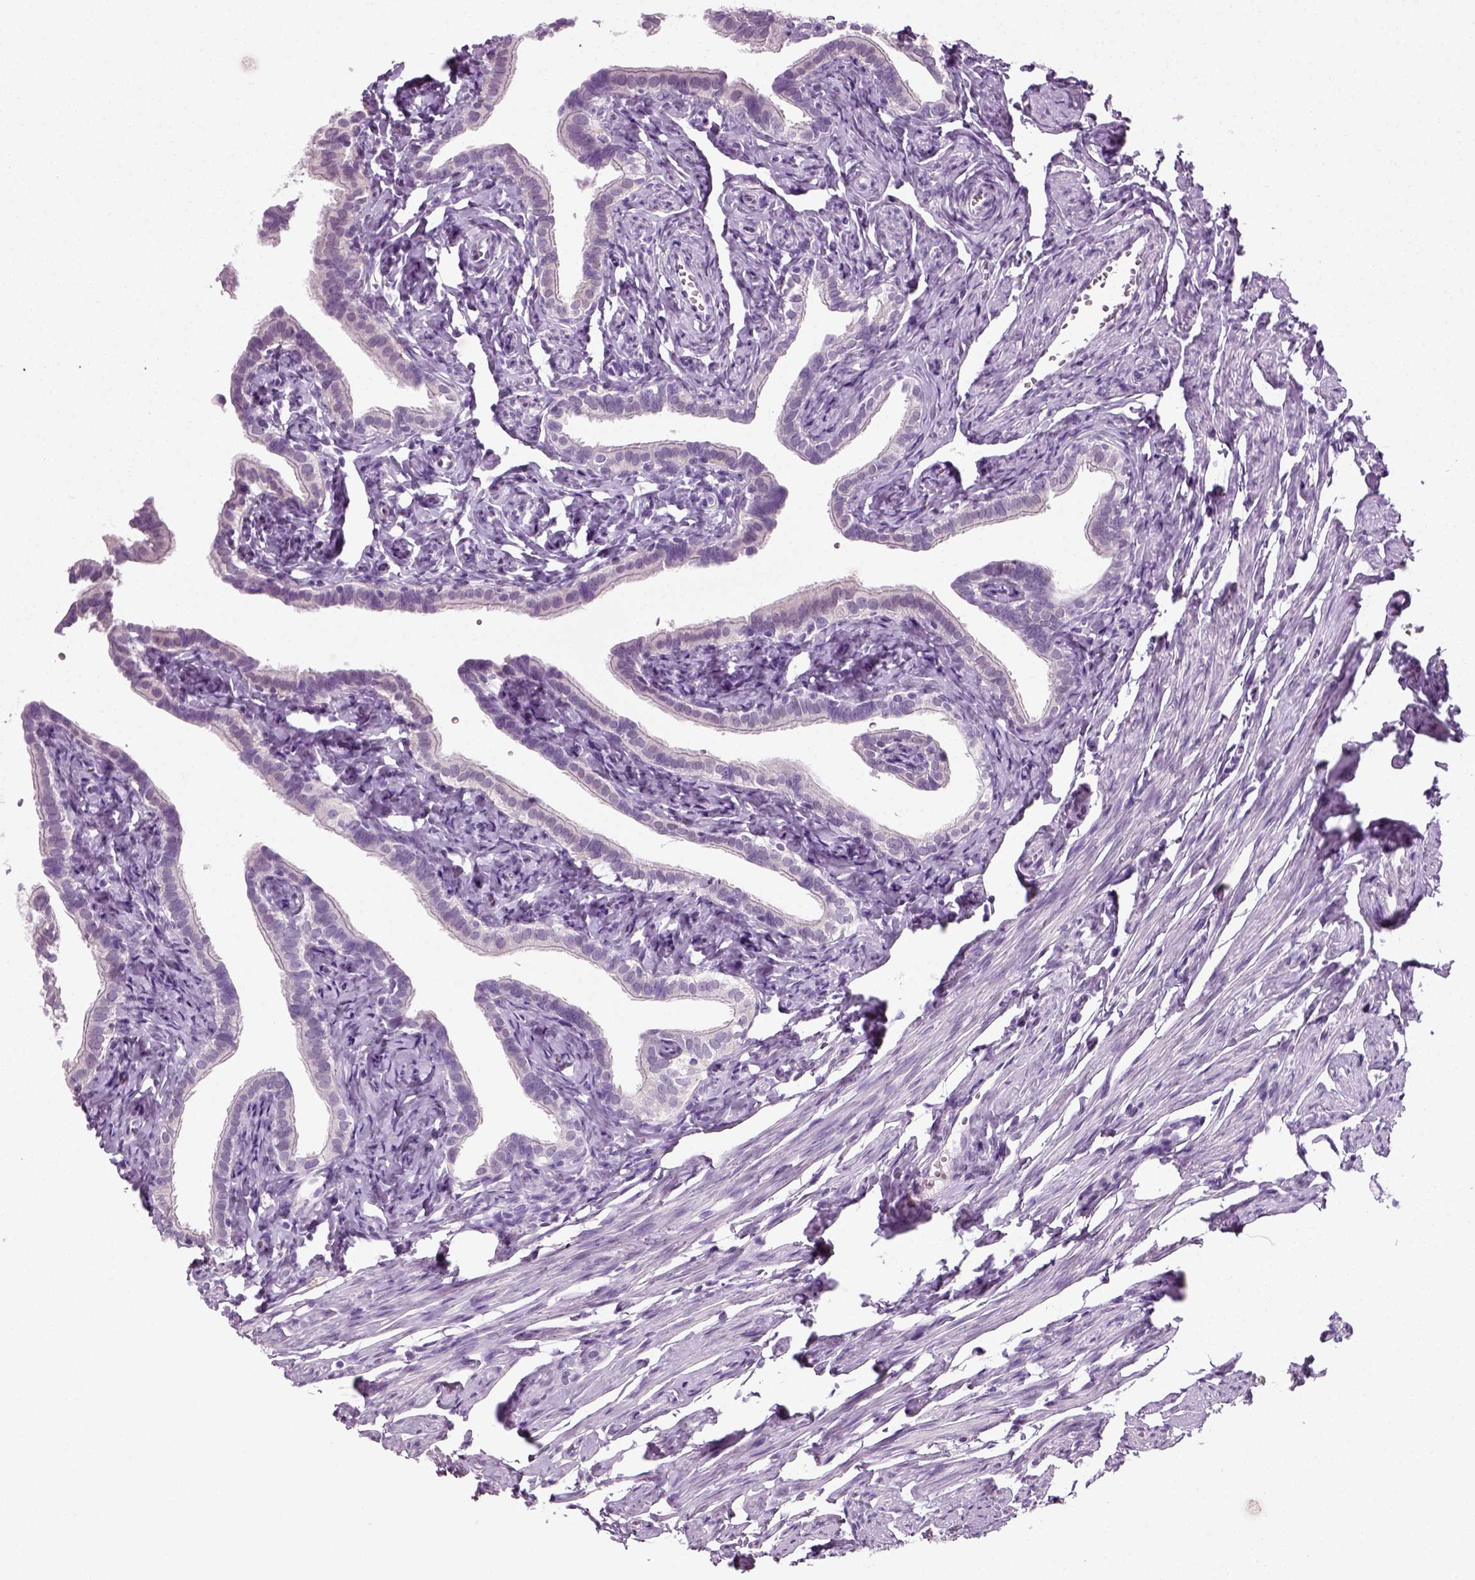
{"staining": {"intensity": "negative", "quantity": "none", "location": "none"}, "tissue": "fallopian tube", "cell_type": "Glandular cells", "image_type": "normal", "snomed": [{"axis": "morphology", "description": "Normal tissue, NOS"}, {"axis": "topography", "description": "Fallopian tube"}], "caption": "Immunohistochemical staining of benign fallopian tube demonstrates no significant positivity in glandular cells.", "gene": "SPATA31E1", "patient": {"sex": "female", "age": 41}}